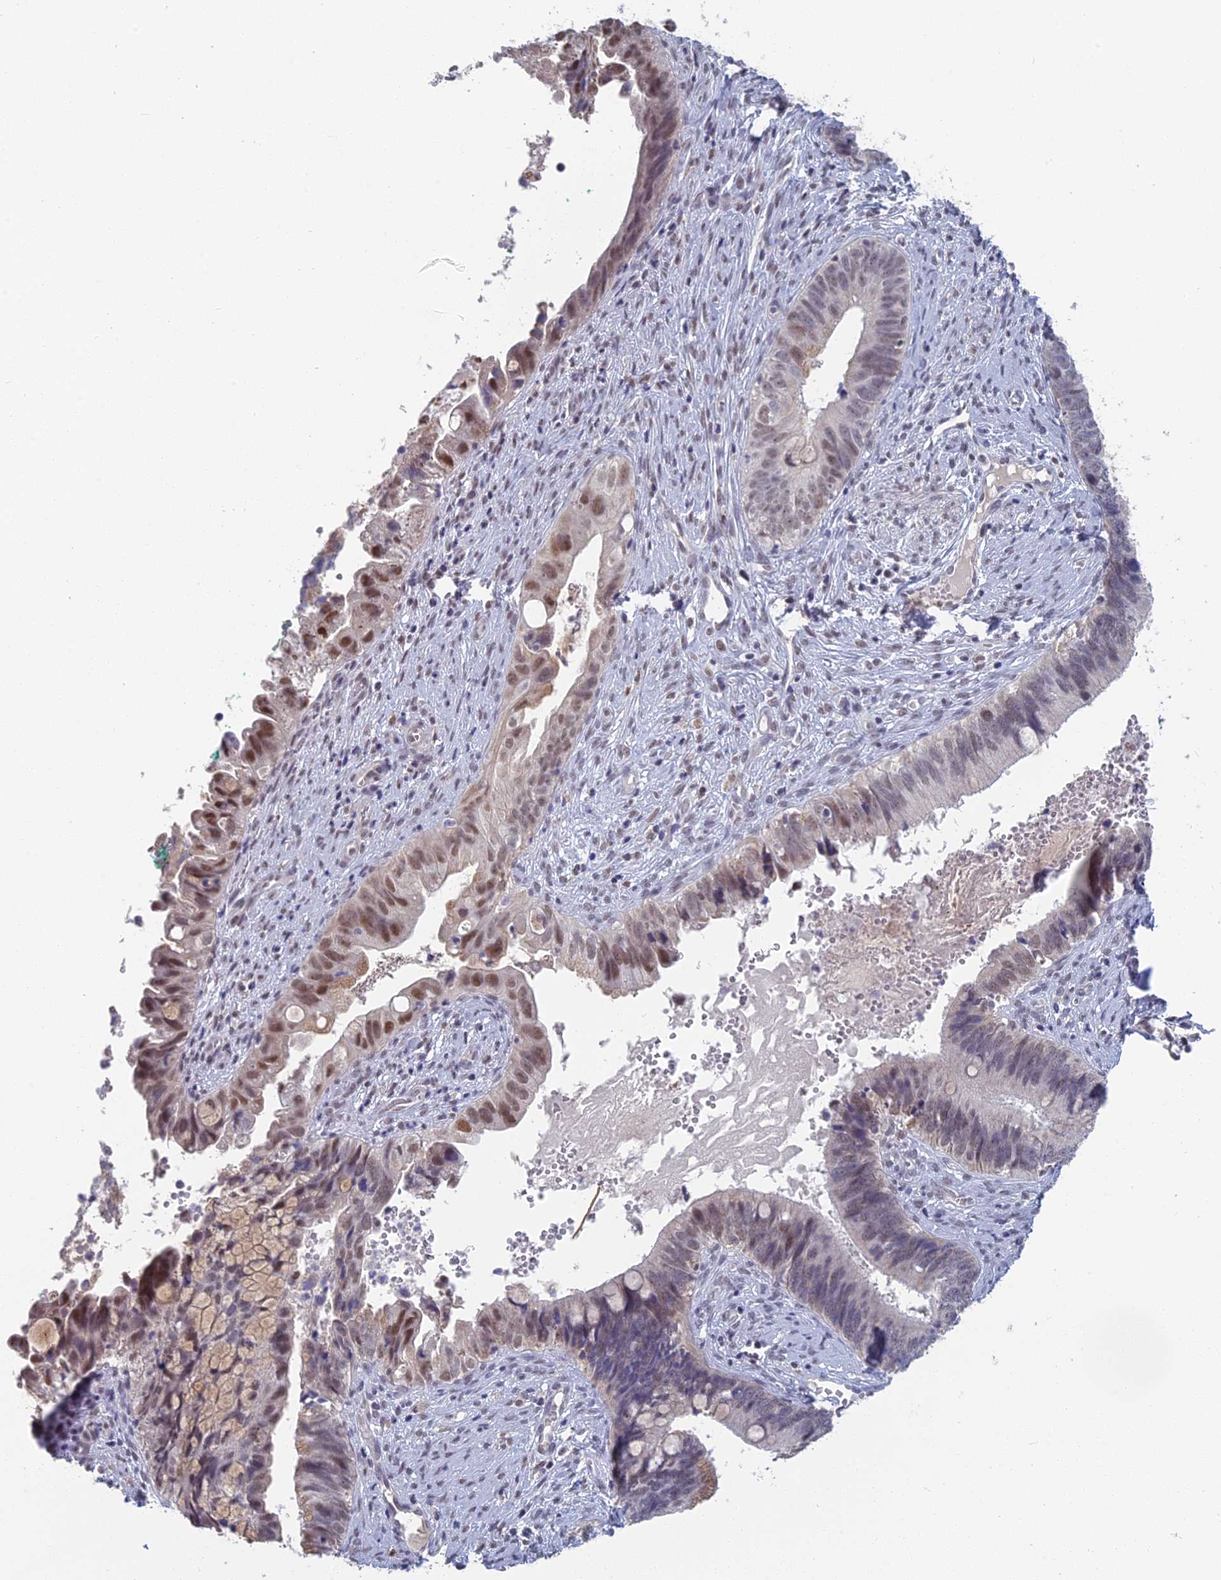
{"staining": {"intensity": "moderate", "quantity": "25%-75%", "location": "nuclear"}, "tissue": "cervical cancer", "cell_type": "Tumor cells", "image_type": "cancer", "snomed": [{"axis": "morphology", "description": "Adenocarcinoma, NOS"}, {"axis": "topography", "description": "Cervix"}], "caption": "The micrograph exhibits a brown stain indicating the presence of a protein in the nuclear of tumor cells in cervical cancer. (Stains: DAB (3,3'-diaminobenzidine) in brown, nuclei in blue, Microscopy: brightfield microscopy at high magnification).", "gene": "MT-CO3", "patient": {"sex": "female", "age": 42}}